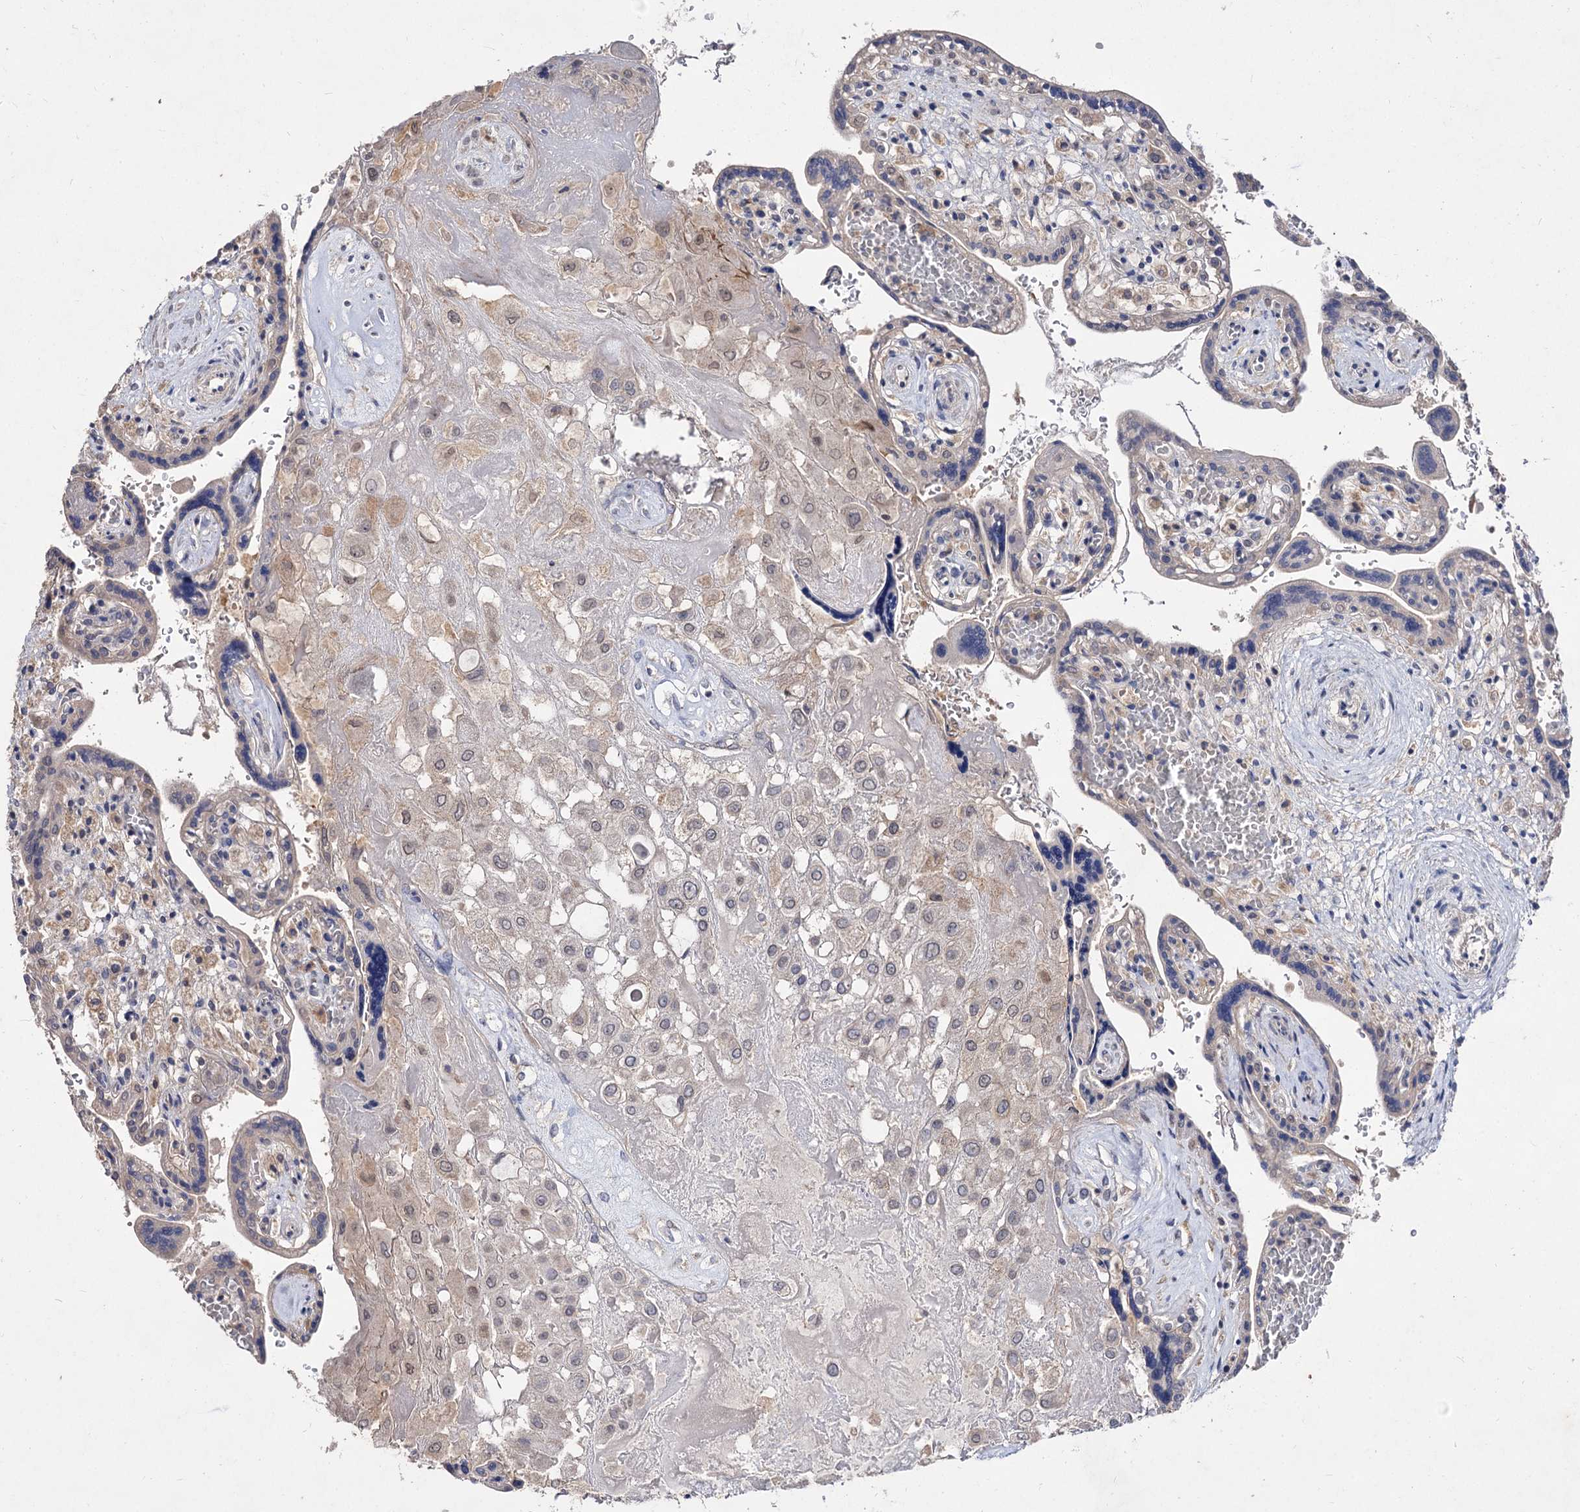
{"staining": {"intensity": "negative", "quantity": "none", "location": "none"}, "tissue": "placenta", "cell_type": "Decidual cells", "image_type": "normal", "snomed": [{"axis": "morphology", "description": "Normal tissue, NOS"}, {"axis": "topography", "description": "Placenta"}], "caption": "The micrograph demonstrates no staining of decidual cells in normal placenta.", "gene": "ACTR6", "patient": {"sex": "female", "age": 37}}